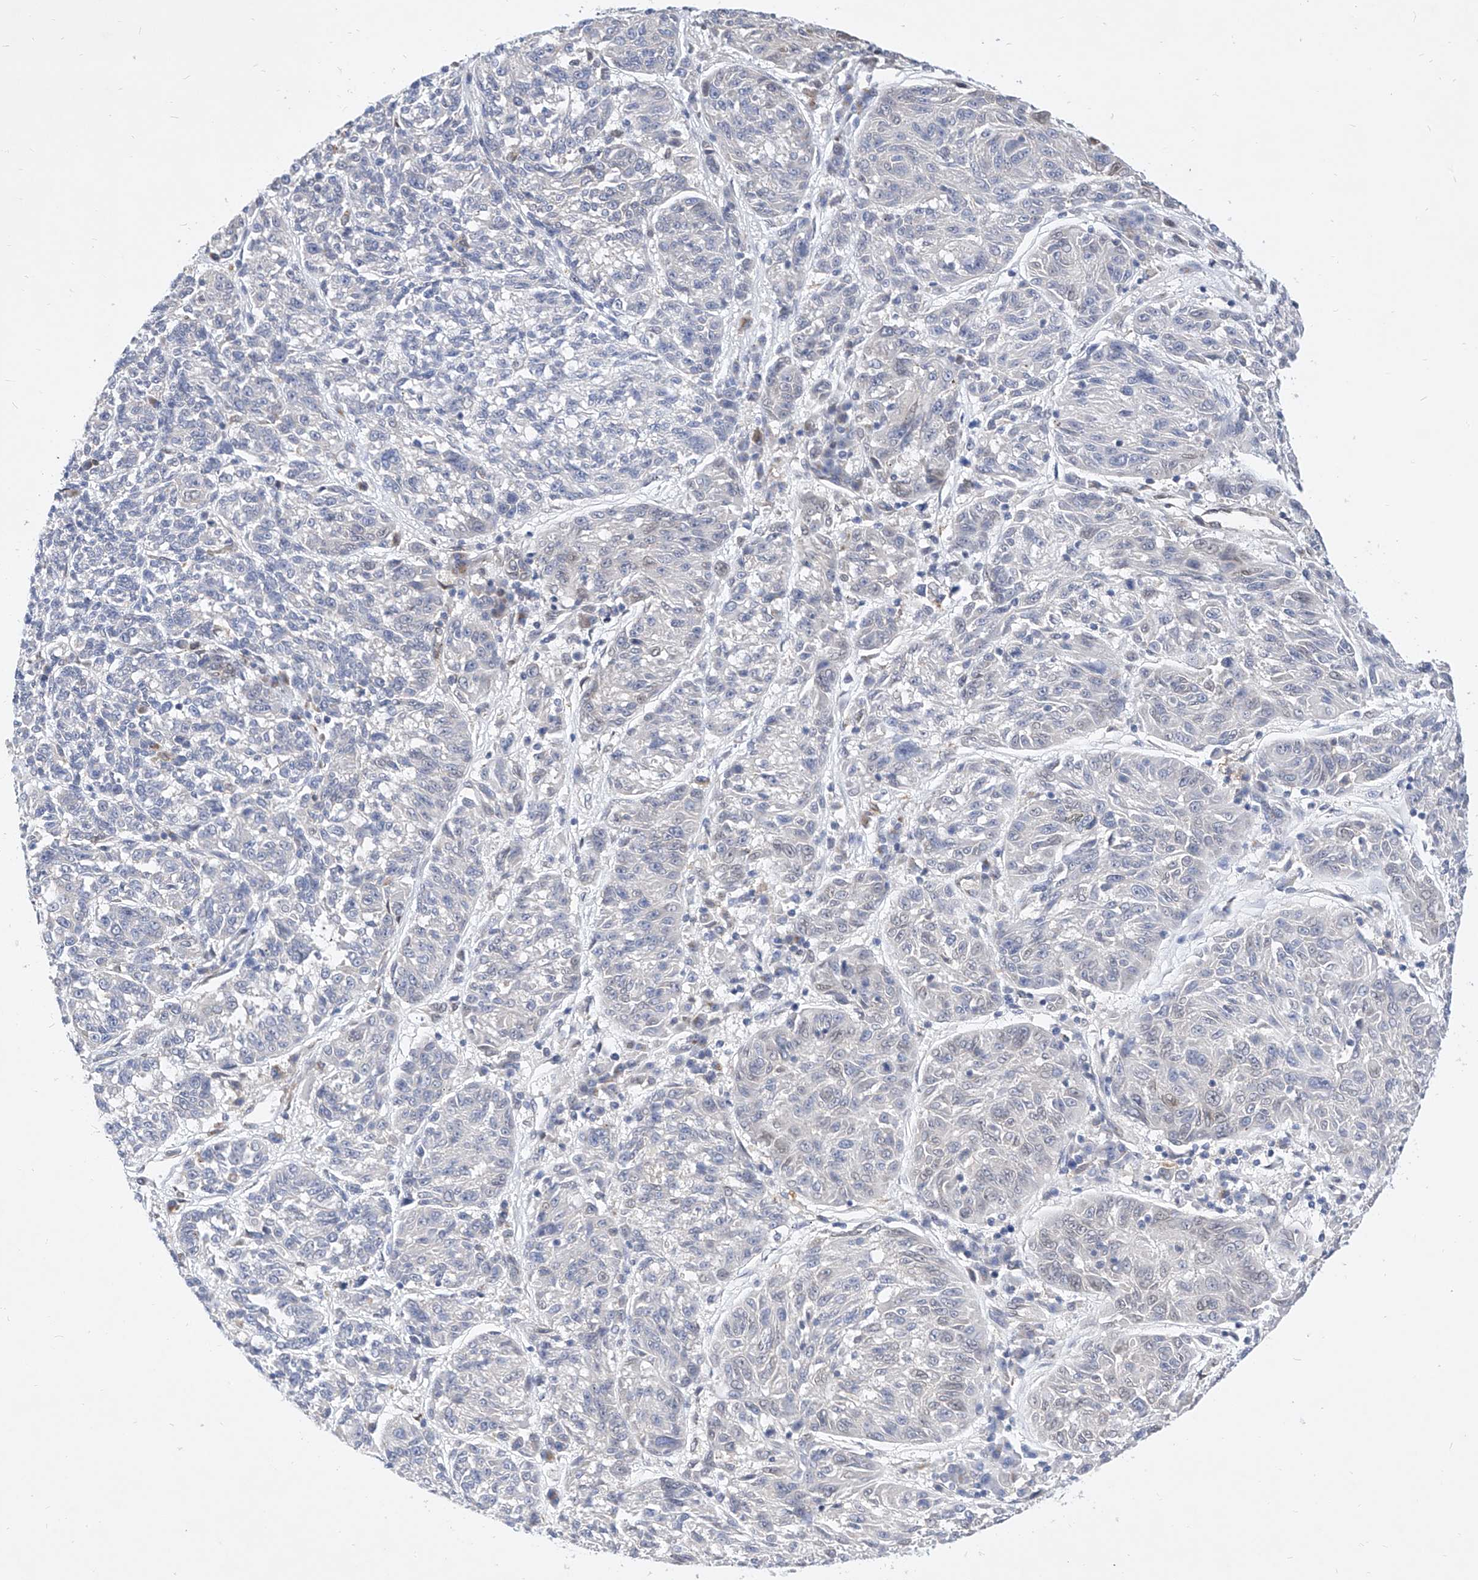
{"staining": {"intensity": "negative", "quantity": "none", "location": "none"}, "tissue": "melanoma", "cell_type": "Tumor cells", "image_type": "cancer", "snomed": [{"axis": "morphology", "description": "Malignant melanoma, NOS"}, {"axis": "topography", "description": "Skin"}], "caption": "High magnification brightfield microscopy of malignant melanoma stained with DAB (brown) and counterstained with hematoxylin (blue): tumor cells show no significant expression.", "gene": "MX2", "patient": {"sex": "male", "age": 53}}